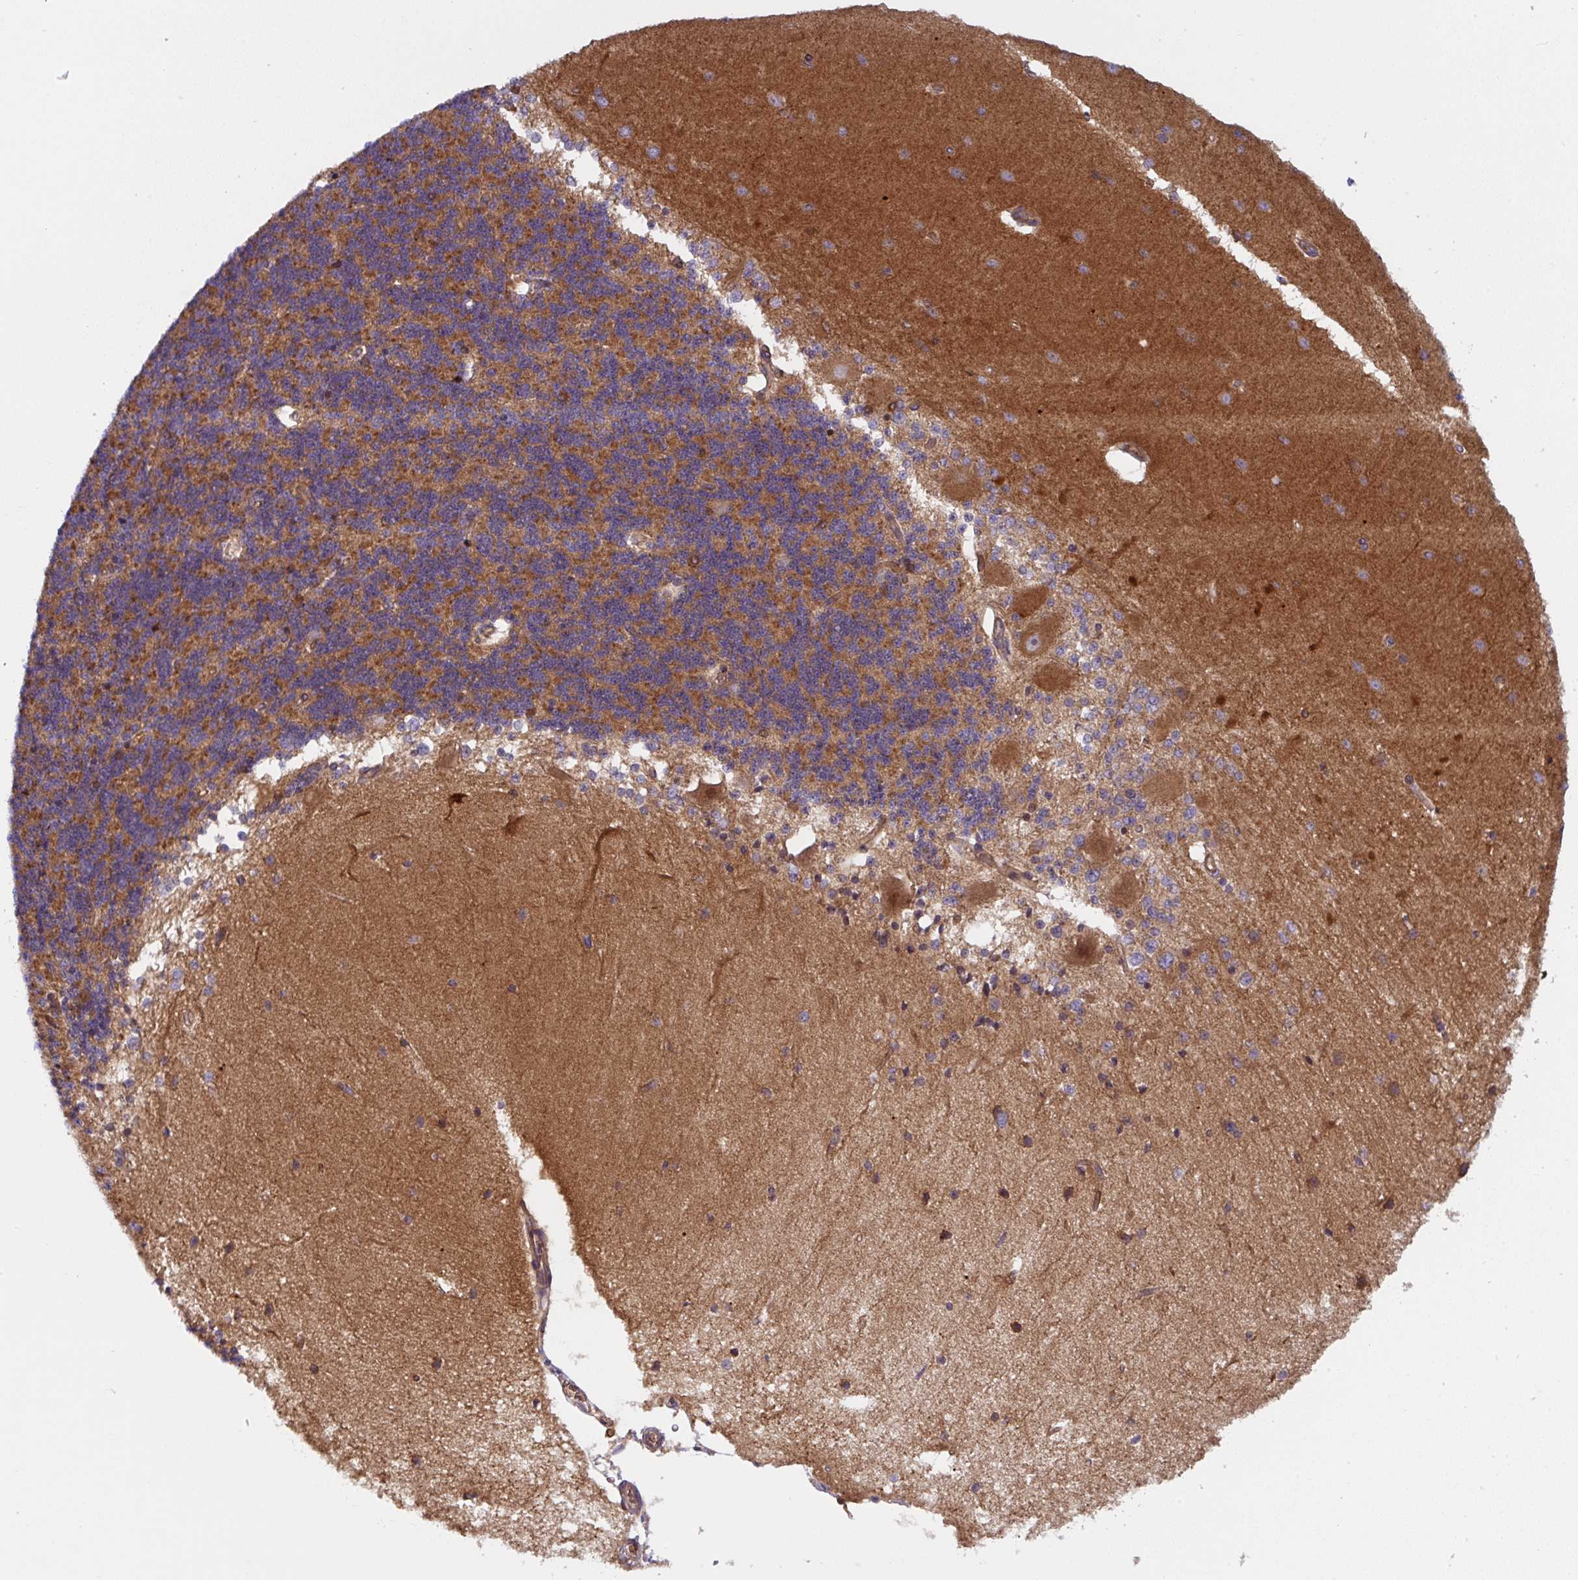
{"staining": {"intensity": "strong", "quantity": "25%-75%", "location": "cytoplasmic/membranous"}, "tissue": "cerebellum", "cell_type": "Cells in granular layer", "image_type": "normal", "snomed": [{"axis": "morphology", "description": "Normal tissue, NOS"}, {"axis": "topography", "description": "Cerebellum"}], "caption": "Human cerebellum stained with a brown dye reveals strong cytoplasmic/membranous positive expression in about 25%-75% of cells in granular layer.", "gene": "APOBEC3D", "patient": {"sex": "female", "age": 54}}